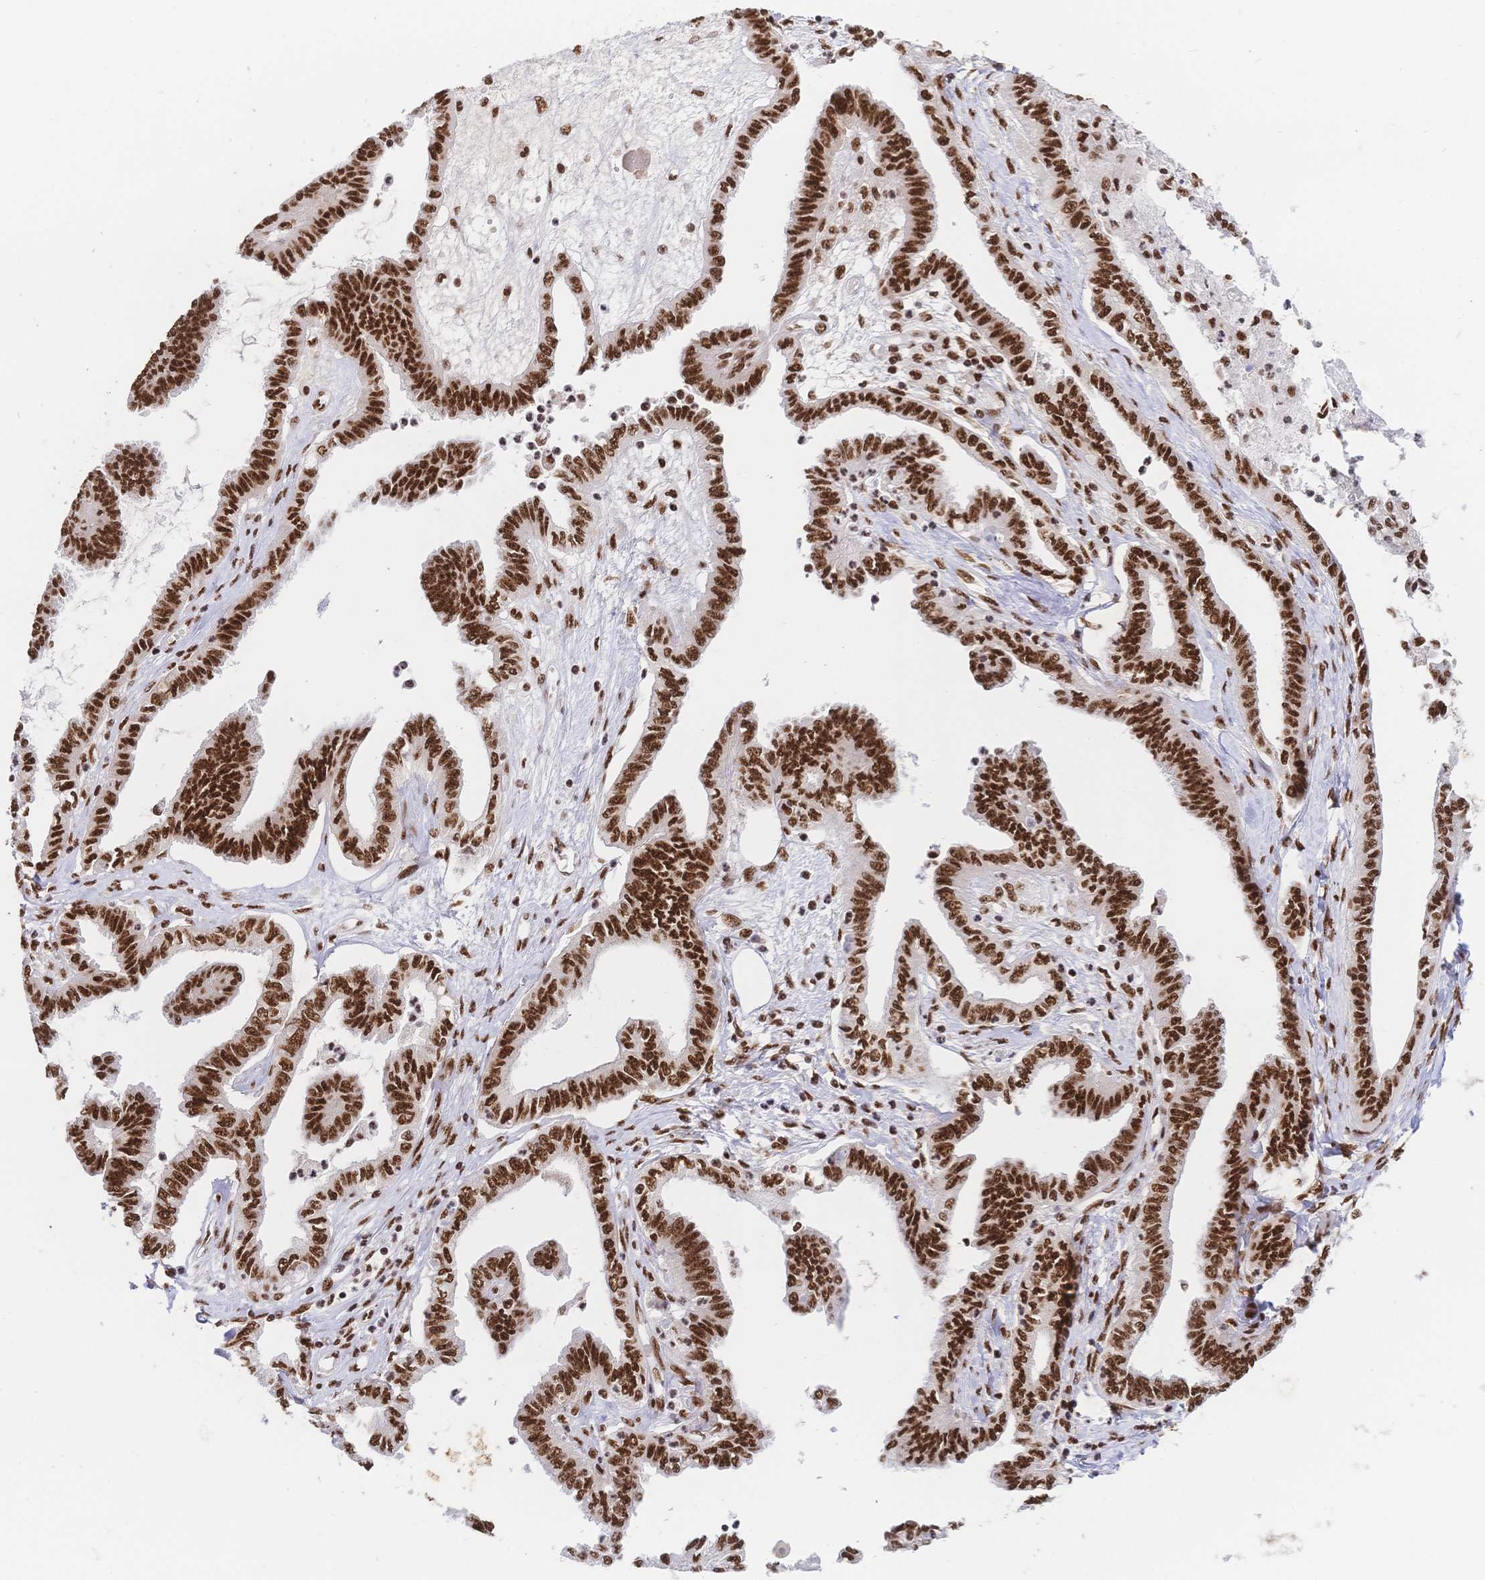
{"staining": {"intensity": "strong", "quantity": ">75%", "location": "nuclear"}, "tissue": "ovarian cancer", "cell_type": "Tumor cells", "image_type": "cancer", "snomed": [{"axis": "morphology", "description": "Carcinoma, endometroid"}, {"axis": "topography", "description": "Ovary"}], "caption": "Immunohistochemical staining of ovarian endometroid carcinoma reveals strong nuclear protein staining in approximately >75% of tumor cells.", "gene": "SRSF1", "patient": {"sex": "female", "age": 70}}